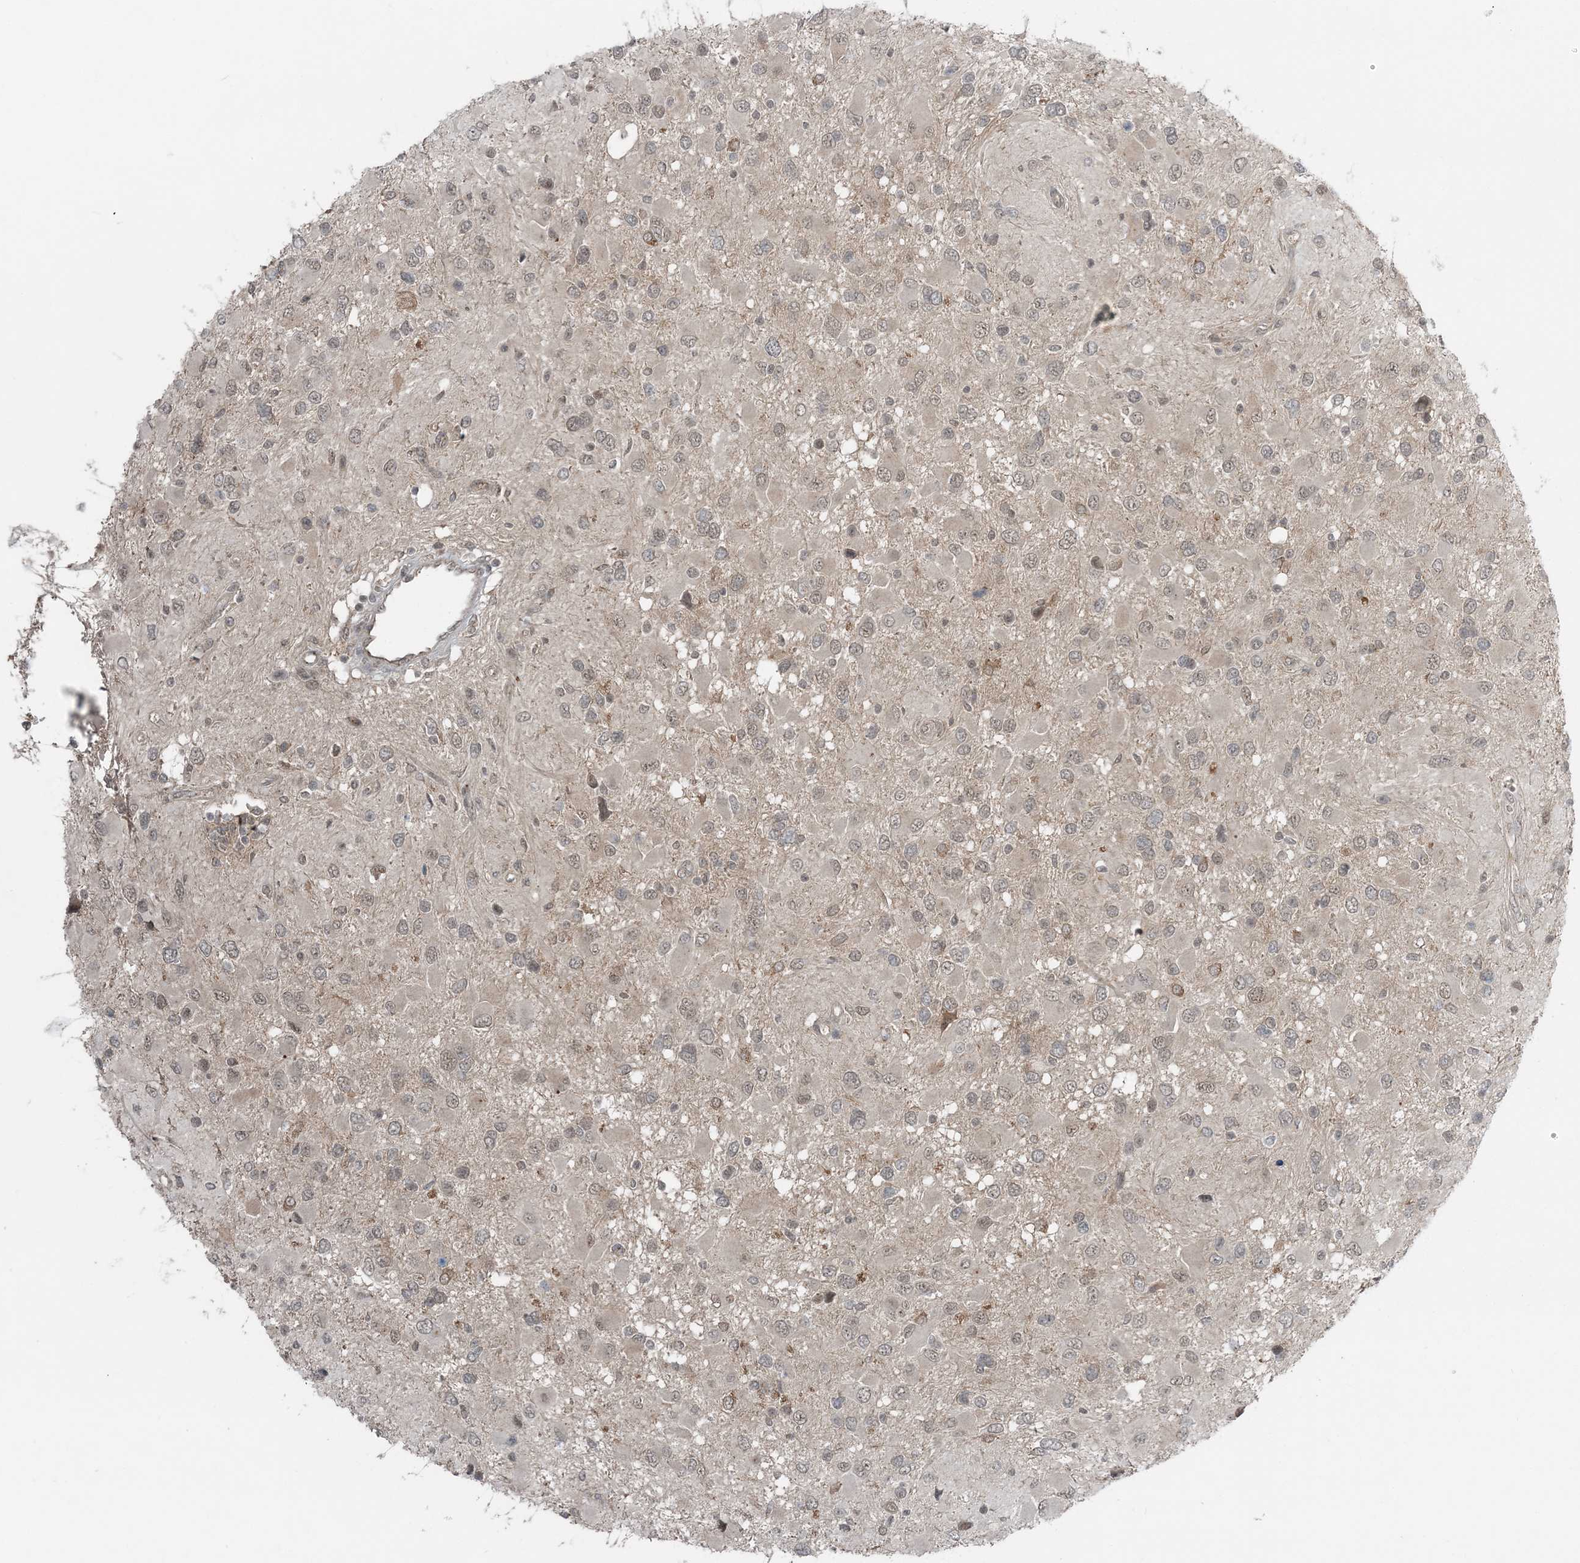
{"staining": {"intensity": "moderate", "quantity": "<25%", "location": "cytoplasmic/membranous"}, "tissue": "glioma", "cell_type": "Tumor cells", "image_type": "cancer", "snomed": [{"axis": "morphology", "description": "Glioma, malignant, High grade"}, {"axis": "topography", "description": "Brain"}], "caption": "Immunohistochemical staining of human glioma displays low levels of moderate cytoplasmic/membranous protein expression in about <25% of tumor cells.", "gene": "ATP11A", "patient": {"sex": "male", "age": 53}}